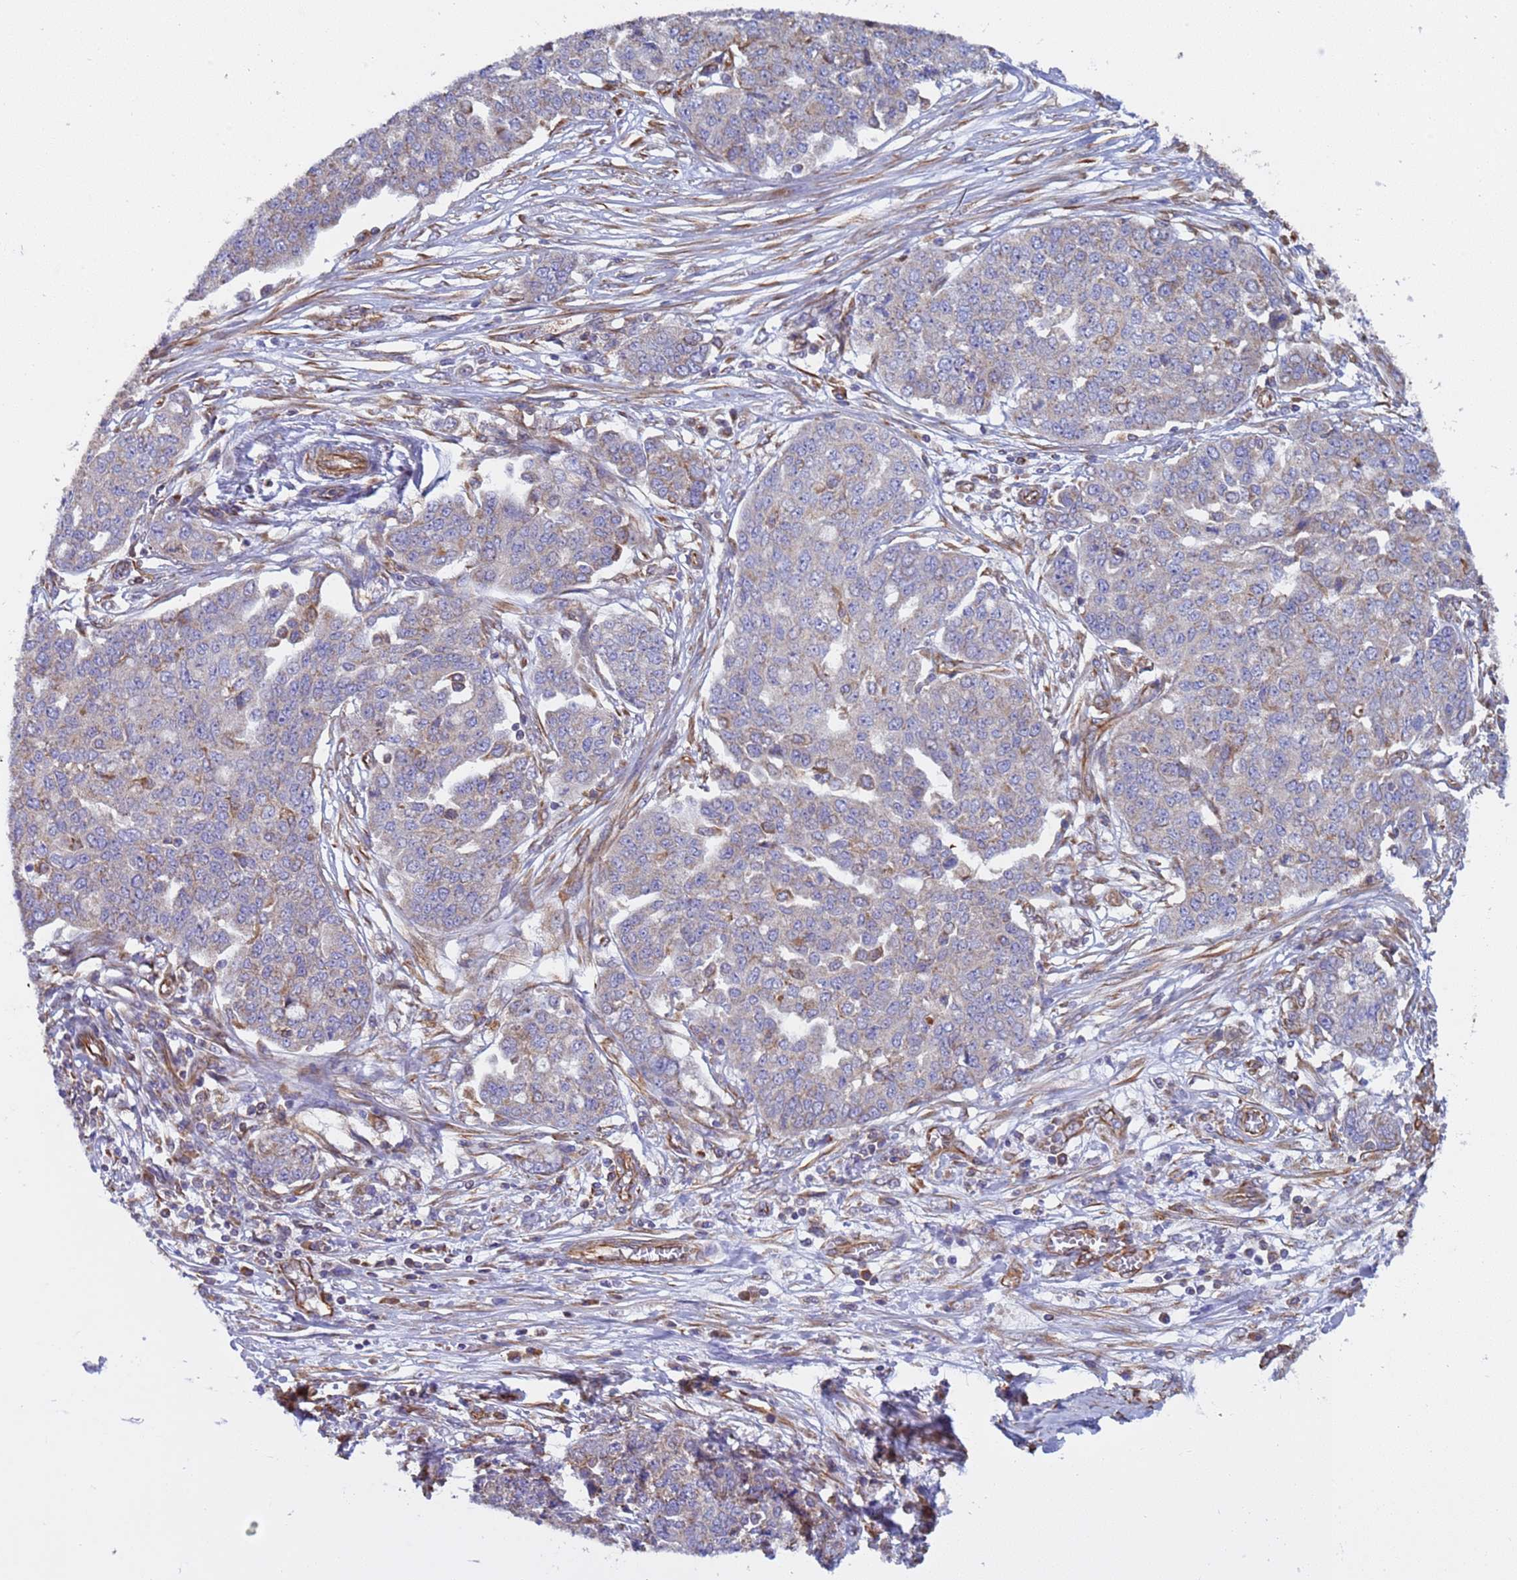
{"staining": {"intensity": "negative", "quantity": "none", "location": "none"}, "tissue": "ovarian cancer", "cell_type": "Tumor cells", "image_type": "cancer", "snomed": [{"axis": "morphology", "description": "Cystadenocarcinoma, serous, NOS"}, {"axis": "topography", "description": "Soft tissue"}, {"axis": "topography", "description": "Ovary"}], "caption": "This is an immunohistochemistry (IHC) histopathology image of human ovarian cancer (serous cystadenocarcinoma). There is no positivity in tumor cells.", "gene": "NUDT12", "patient": {"sex": "female", "age": 57}}